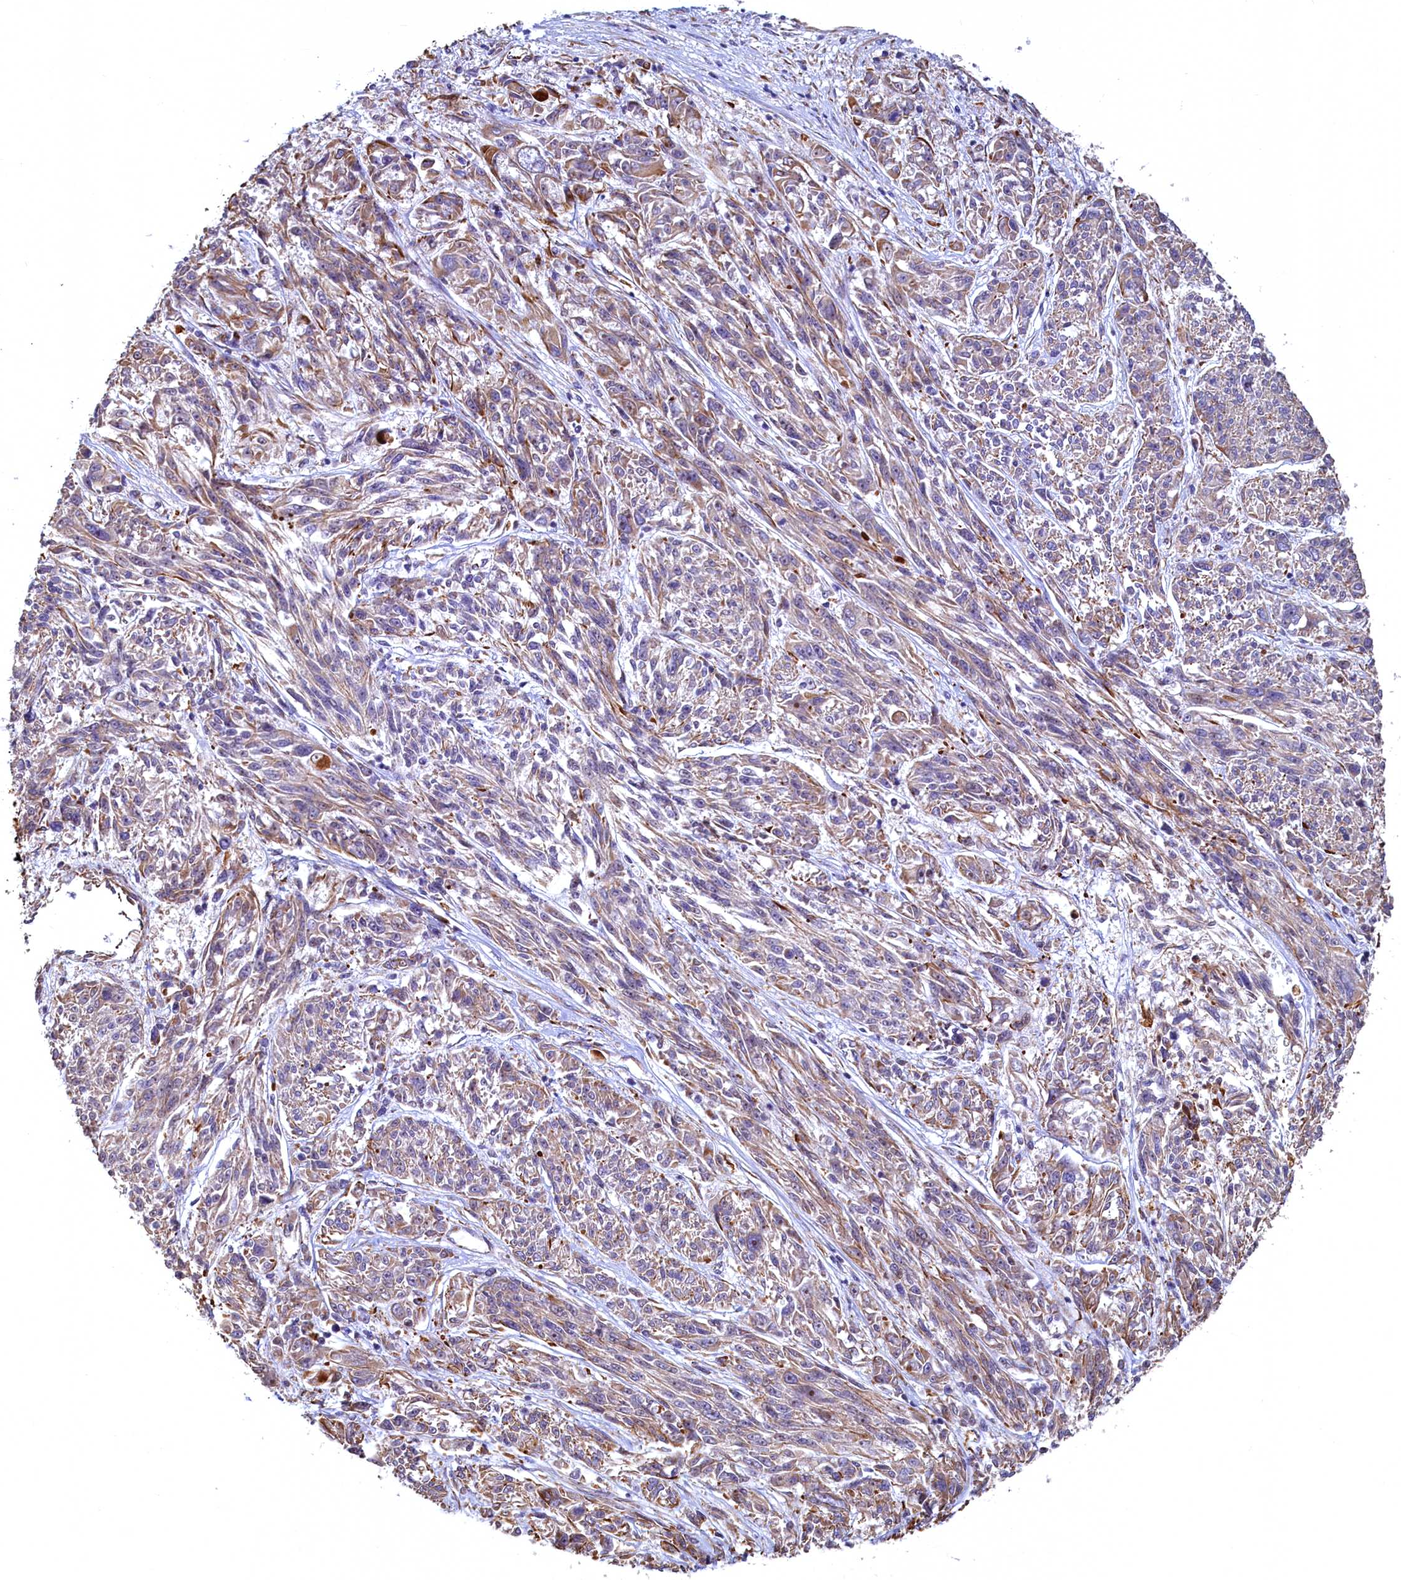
{"staining": {"intensity": "weak", "quantity": "<25%", "location": "cytoplasmic/membranous"}, "tissue": "melanoma", "cell_type": "Tumor cells", "image_type": "cancer", "snomed": [{"axis": "morphology", "description": "Malignant melanoma, NOS"}, {"axis": "topography", "description": "Skin"}], "caption": "Immunohistochemical staining of human malignant melanoma demonstrates no significant expression in tumor cells.", "gene": "LRRC57", "patient": {"sex": "male", "age": 53}}